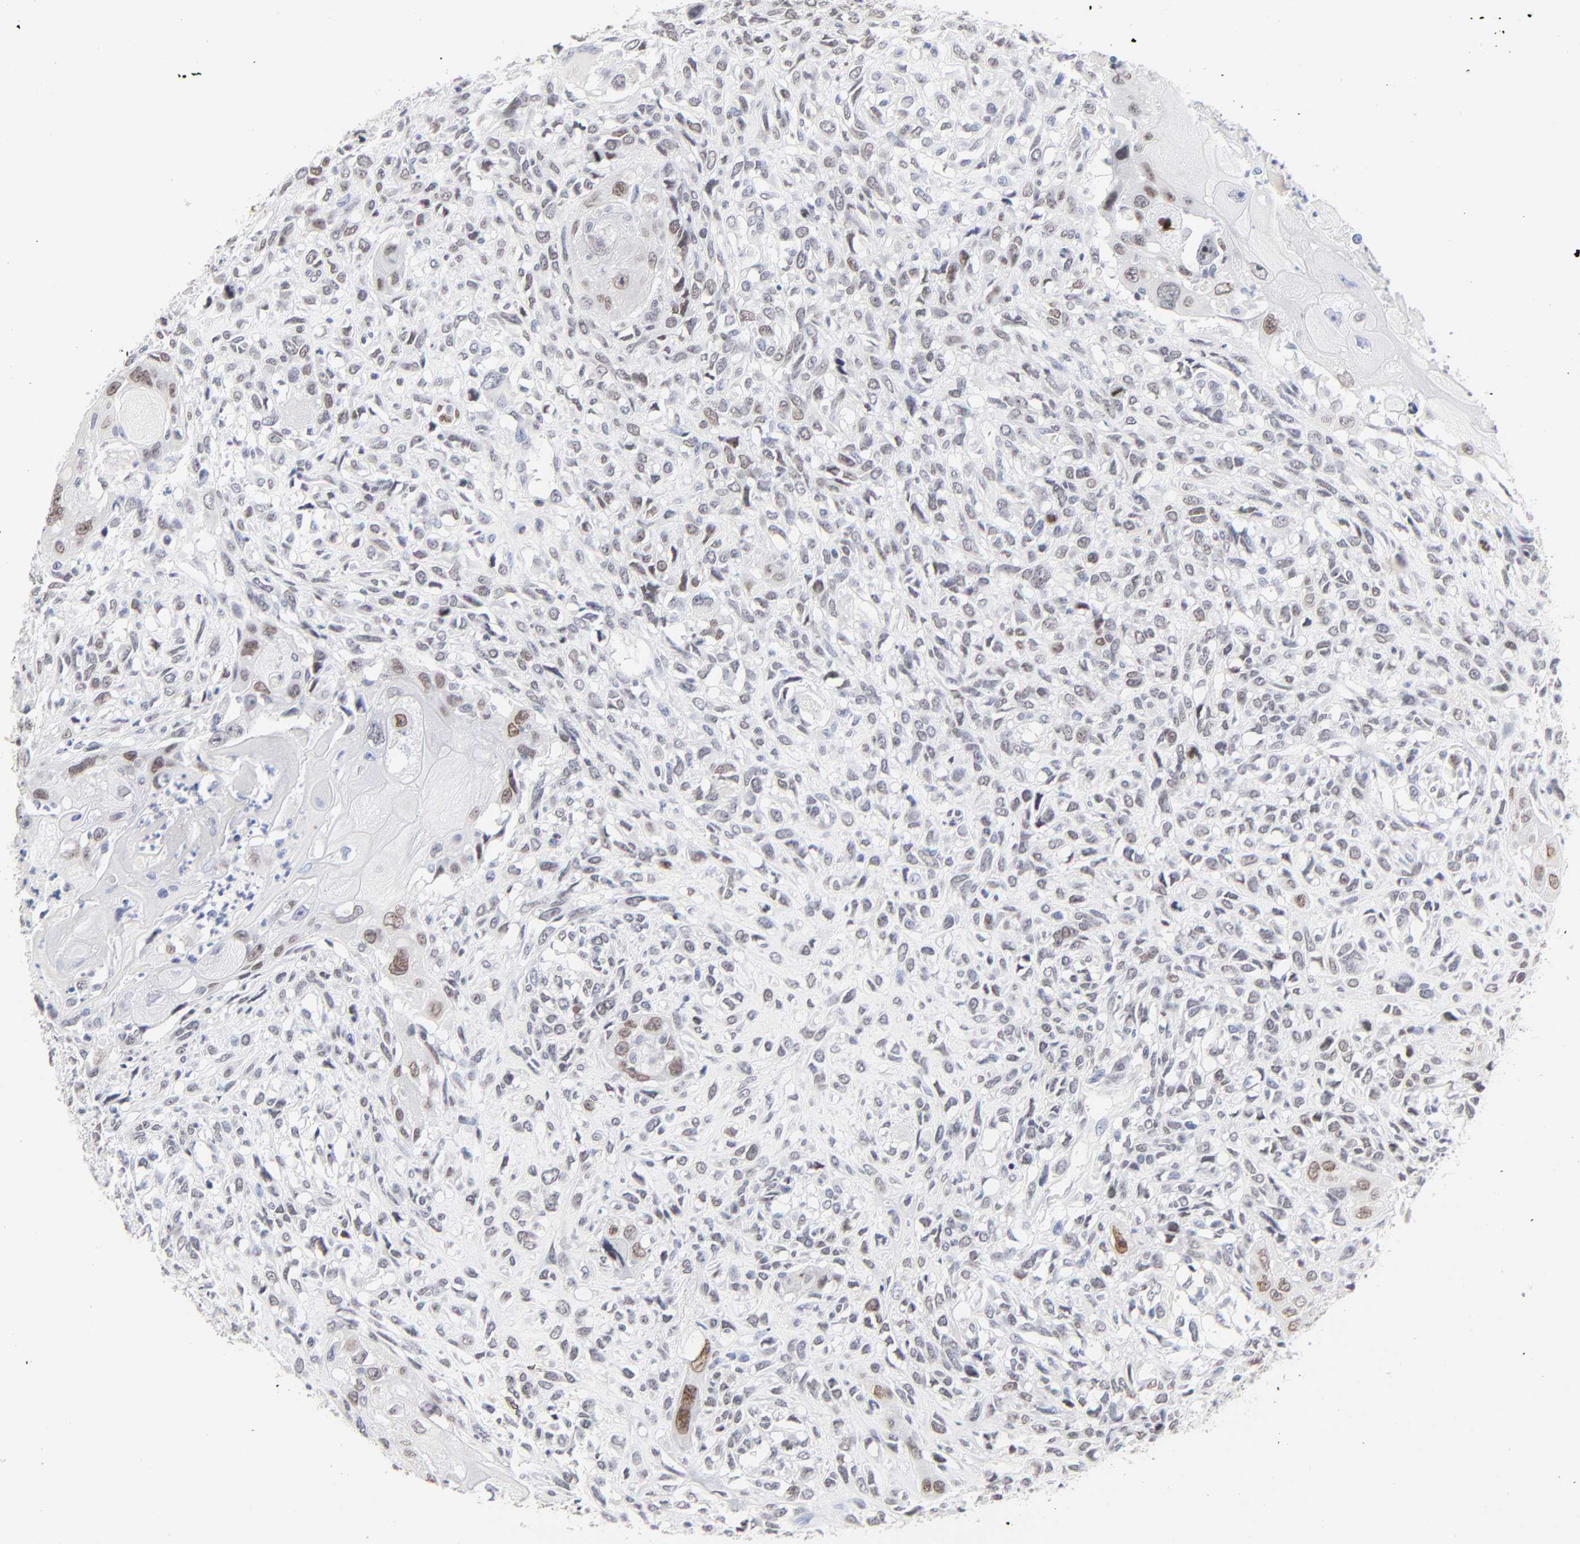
{"staining": {"intensity": "weak", "quantity": "25%-75%", "location": "nuclear"}, "tissue": "head and neck cancer", "cell_type": "Tumor cells", "image_type": "cancer", "snomed": [{"axis": "morphology", "description": "Neoplasm, malignant, NOS"}, {"axis": "topography", "description": "Salivary gland"}, {"axis": "topography", "description": "Head-Neck"}], "caption": "Head and neck neoplasm (malignant) tissue exhibits weak nuclear expression in about 25%-75% of tumor cells The staining was performed using DAB (3,3'-diaminobenzidine), with brown indicating positive protein expression. Nuclei are stained blue with hematoxylin.", "gene": "ORC2", "patient": {"sex": "male", "age": 43}}